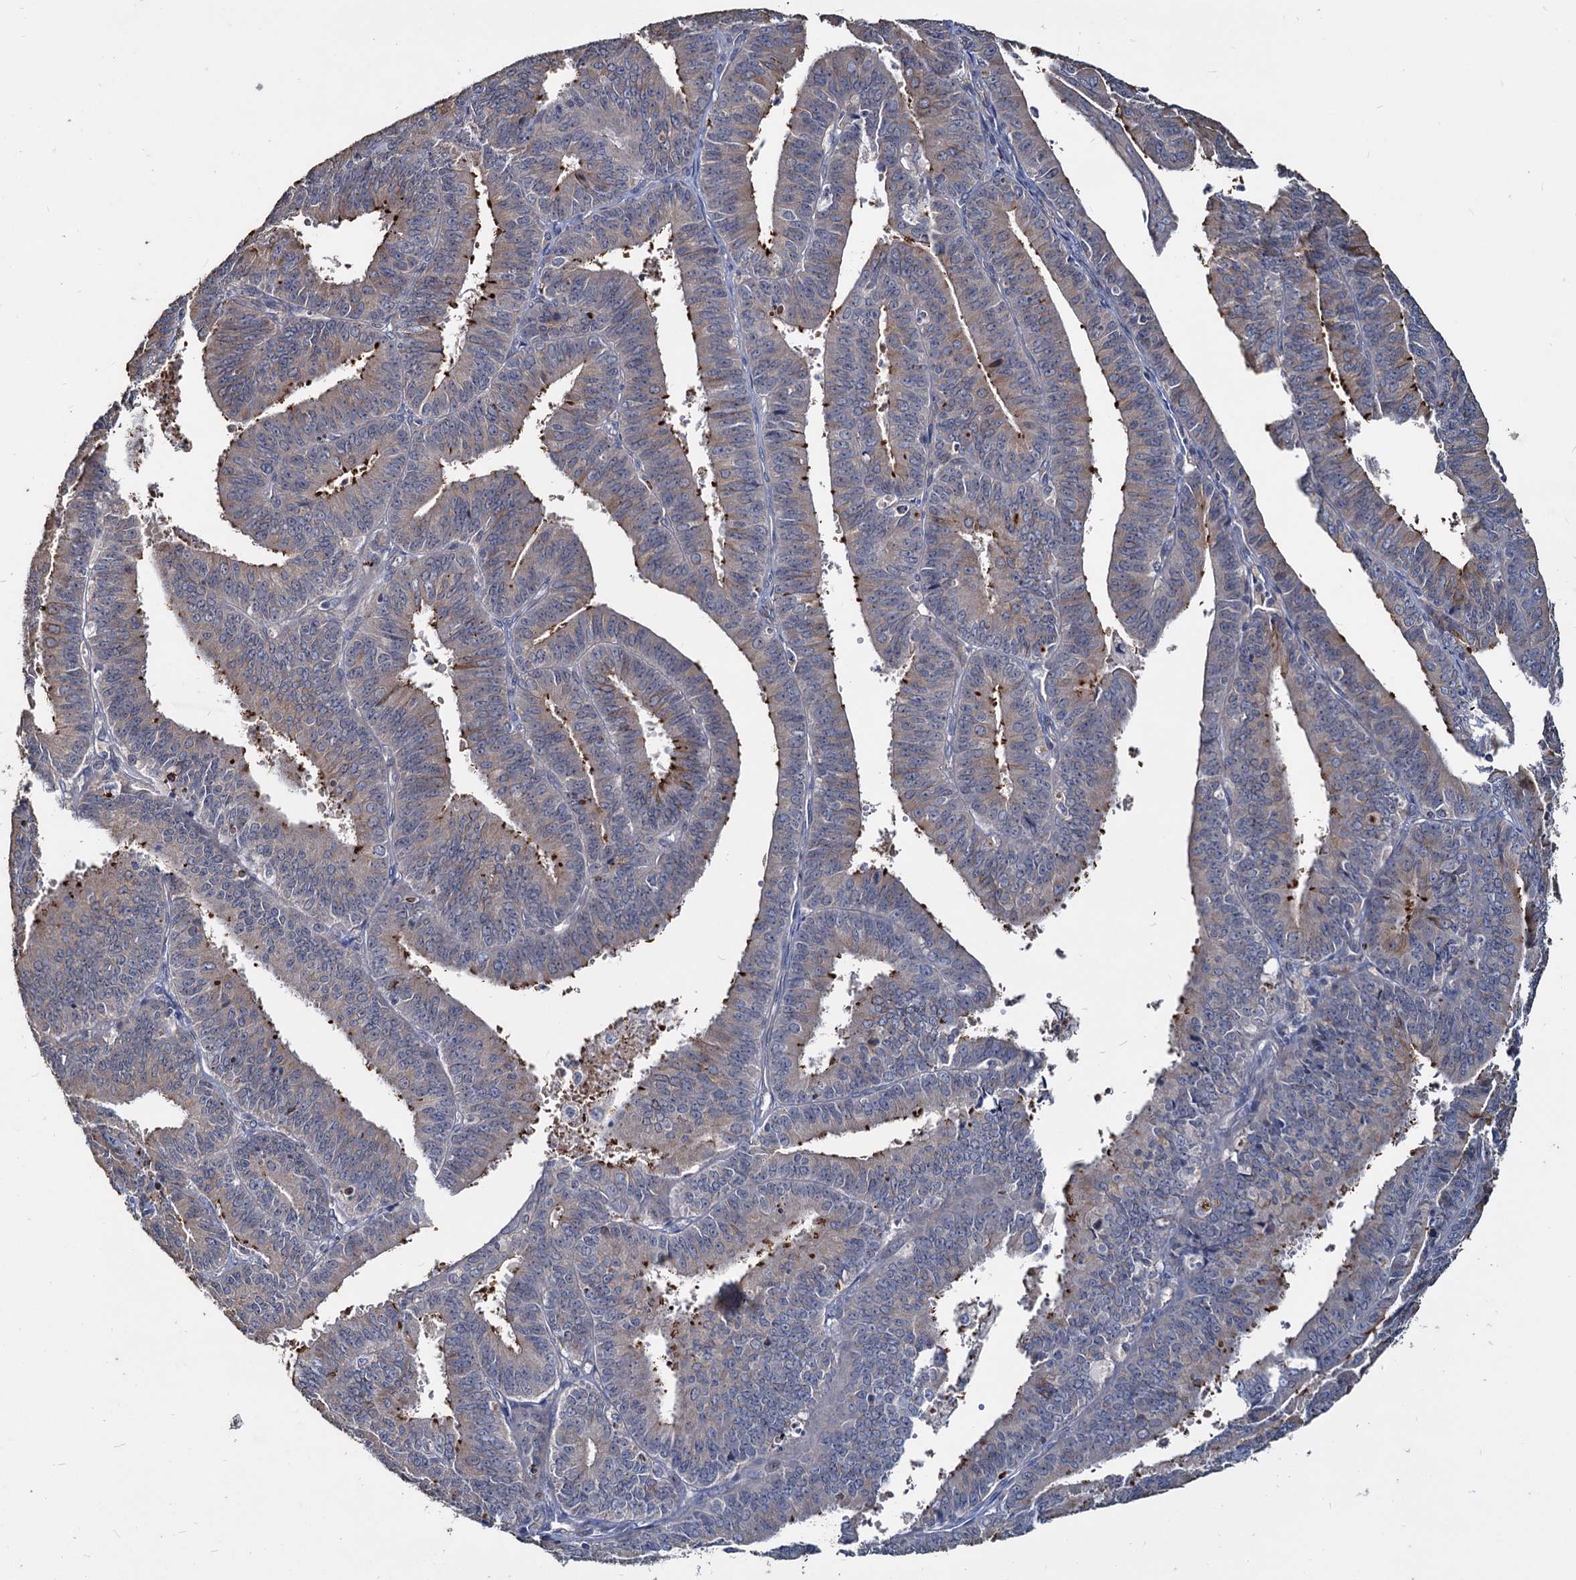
{"staining": {"intensity": "weak", "quantity": "<25%", "location": "cytoplasmic/membranous"}, "tissue": "endometrial cancer", "cell_type": "Tumor cells", "image_type": "cancer", "snomed": [{"axis": "morphology", "description": "Adenocarcinoma, NOS"}, {"axis": "topography", "description": "Endometrium"}], "caption": "DAB (3,3'-diaminobenzidine) immunohistochemical staining of endometrial adenocarcinoma displays no significant staining in tumor cells. (Stains: DAB IHC with hematoxylin counter stain, Microscopy: brightfield microscopy at high magnification).", "gene": "DEPDC4", "patient": {"sex": "female", "age": 73}}